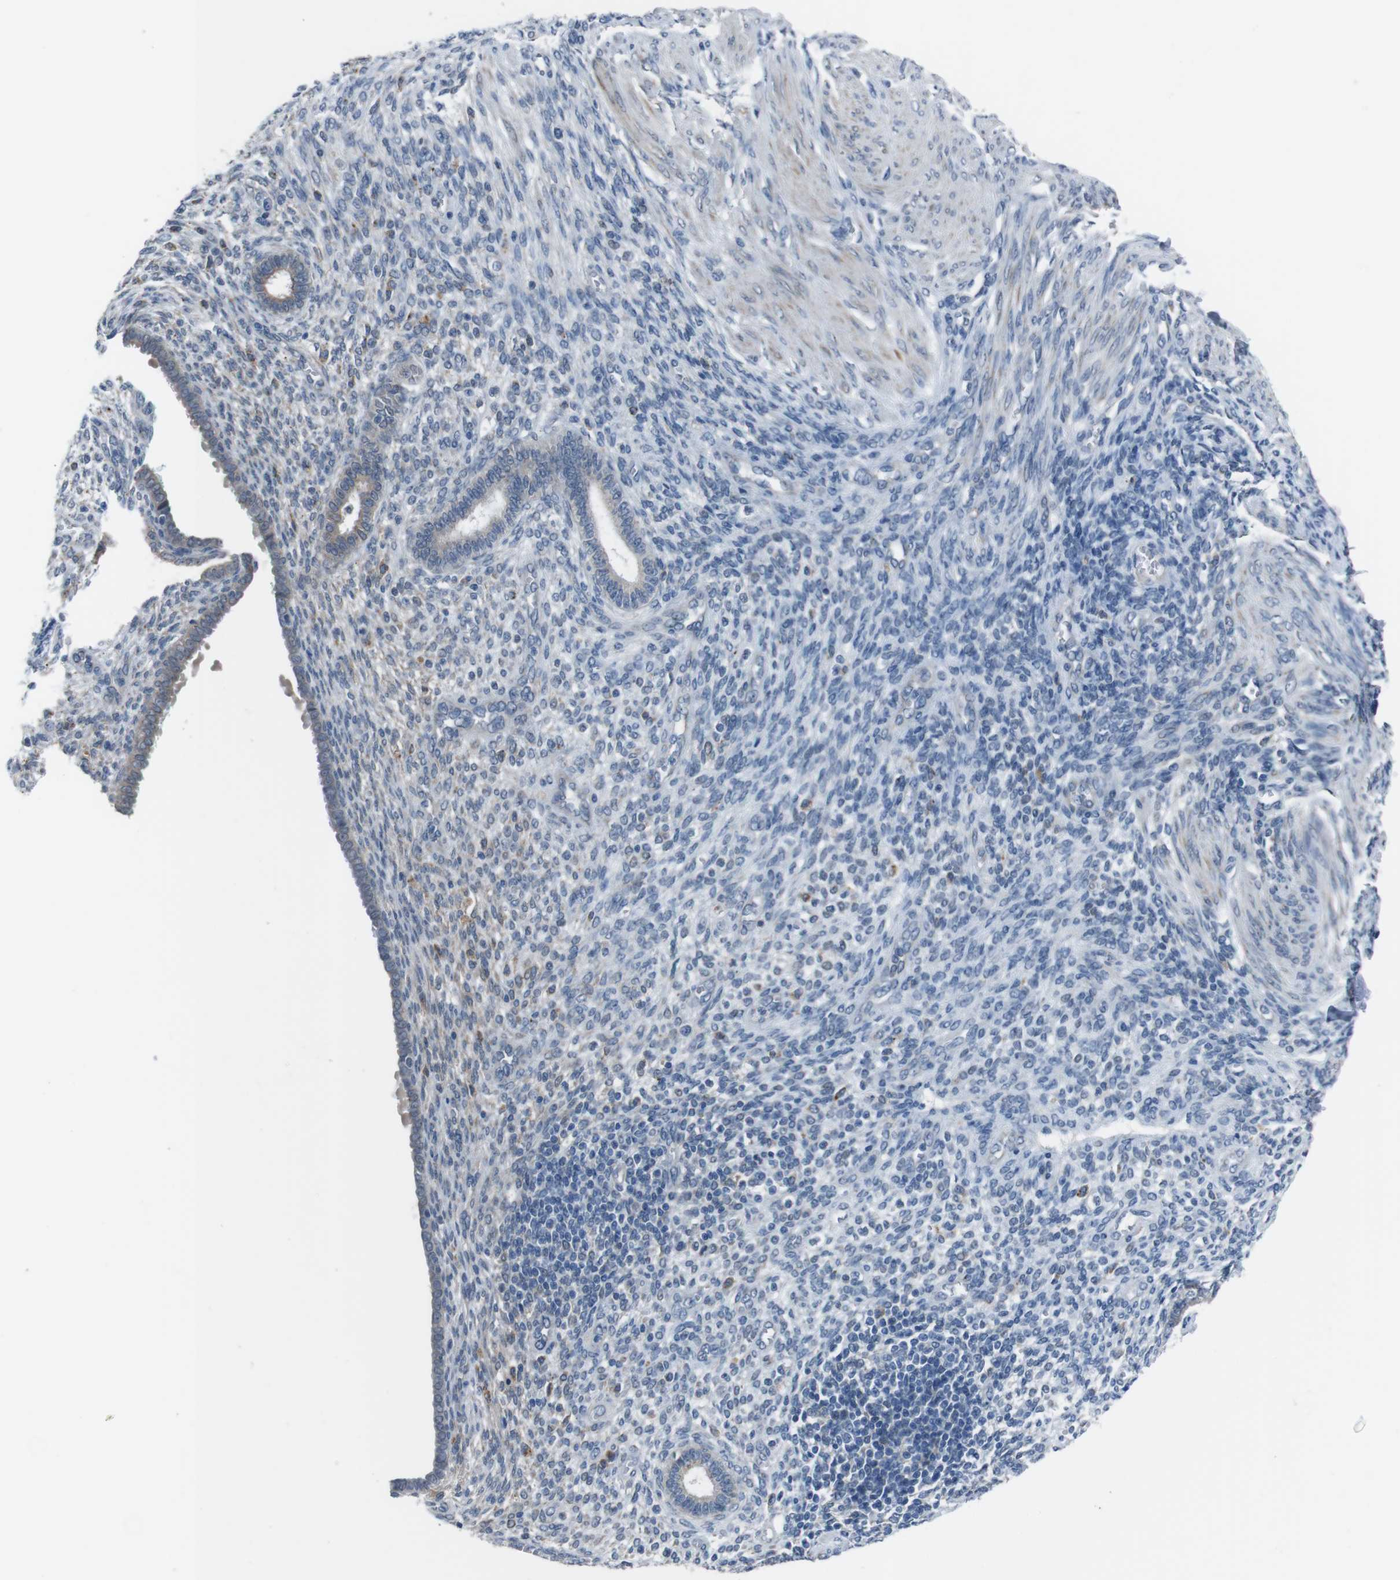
{"staining": {"intensity": "weak", "quantity": "<25%", "location": "cytoplasmic/membranous"}, "tissue": "endometrium", "cell_type": "Cells in endometrial stroma", "image_type": "normal", "snomed": [{"axis": "morphology", "description": "Normal tissue, NOS"}, {"axis": "topography", "description": "Endometrium"}], "caption": "Immunohistochemistry (IHC) image of unremarkable endometrium stained for a protein (brown), which displays no staining in cells in endometrial stroma.", "gene": "CDH22", "patient": {"sex": "female", "age": 72}}